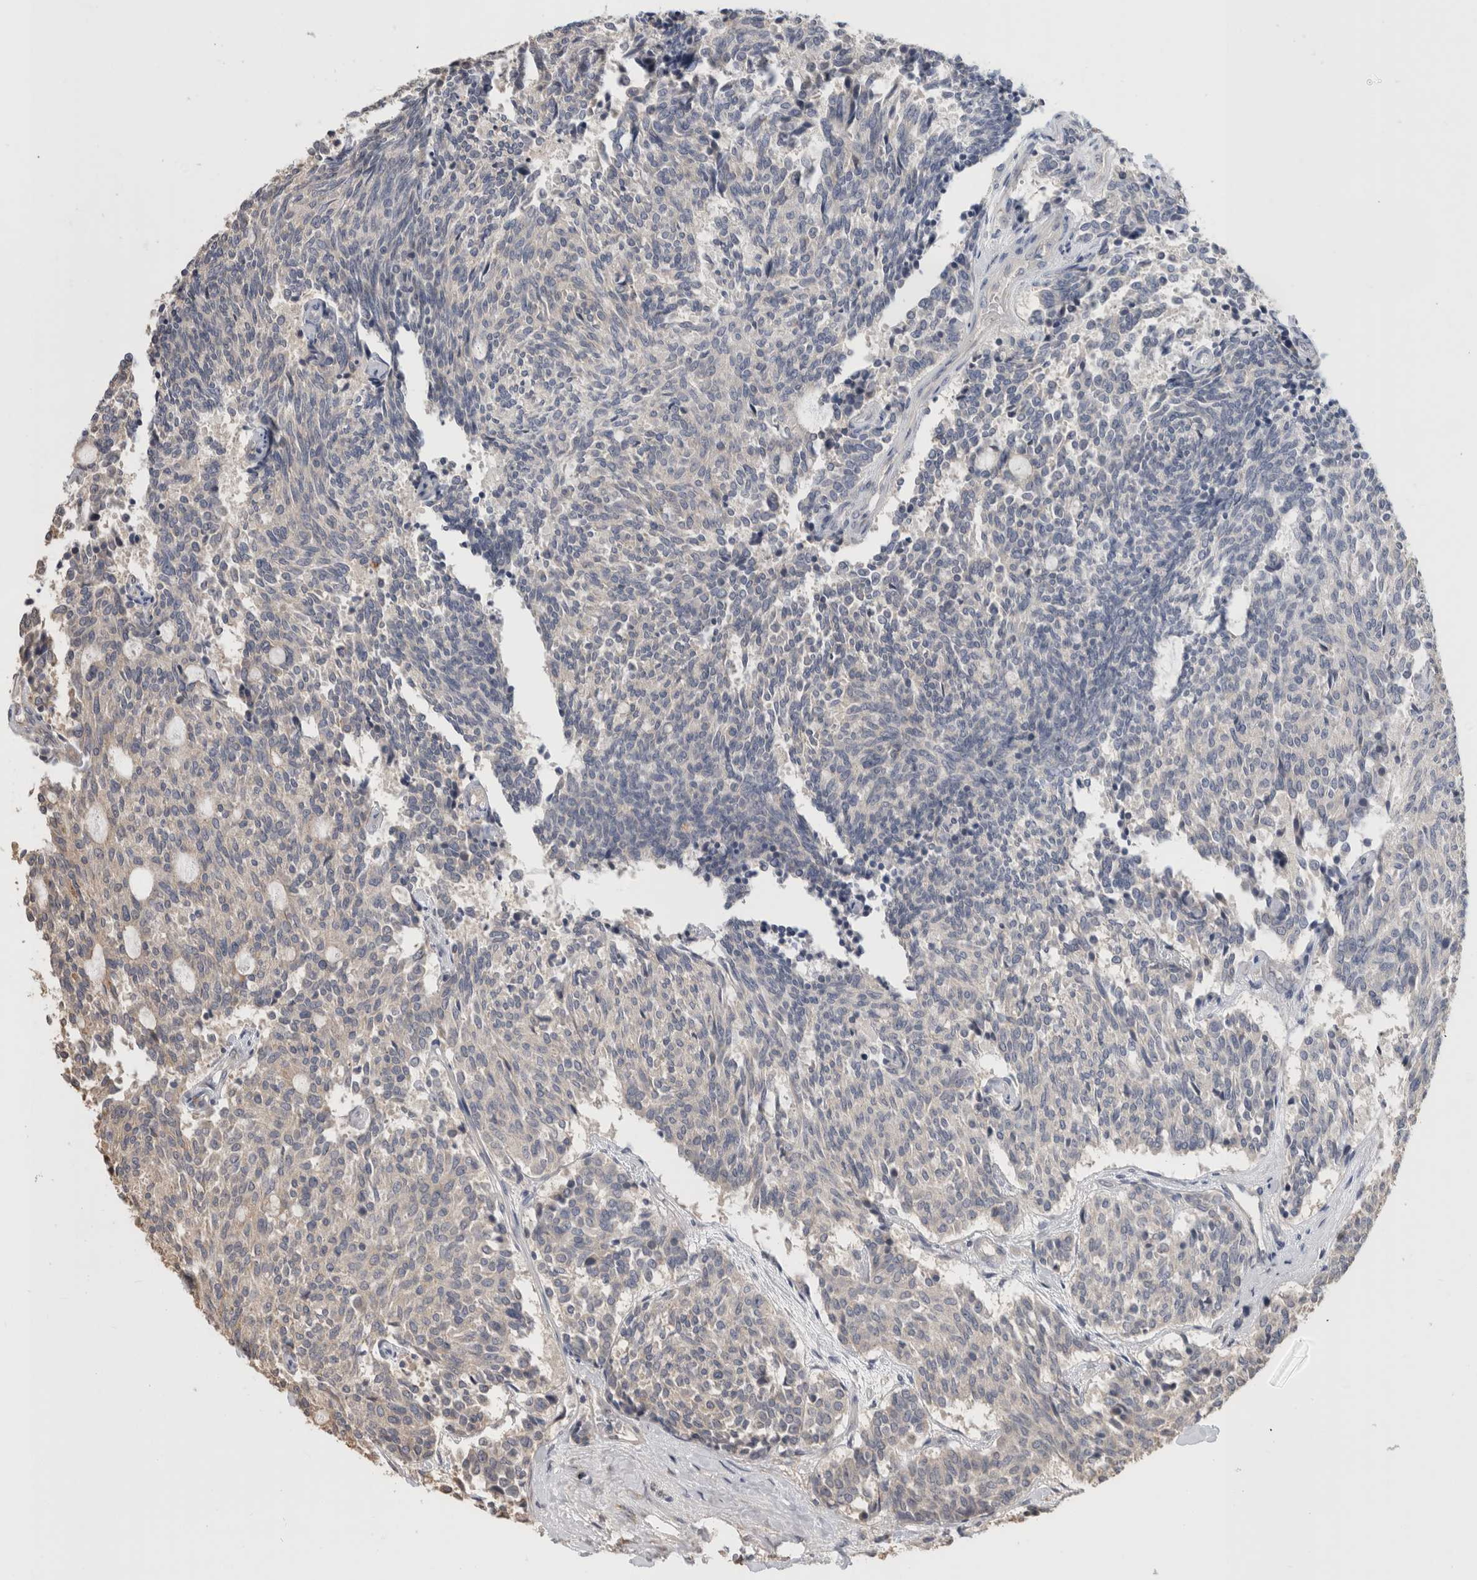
{"staining": {"intensity": "negative", "quantity": "none", "location": "none"}, "tissue": "carcinoid", "cell_type": "Tumor cells", "image_type": "cancer", "snomed": [{"axis": "morphology", "description": "Carcinoid, malignant, NOS"}, {"axis": "topography", "description": "Pancreas"}], "caption": "Photomicrograph shows no significant protein expression in tumor cells of carcinoid (malignant).", "gene": "CLIP1", "patient": {"sex": "female", "age": 54}}